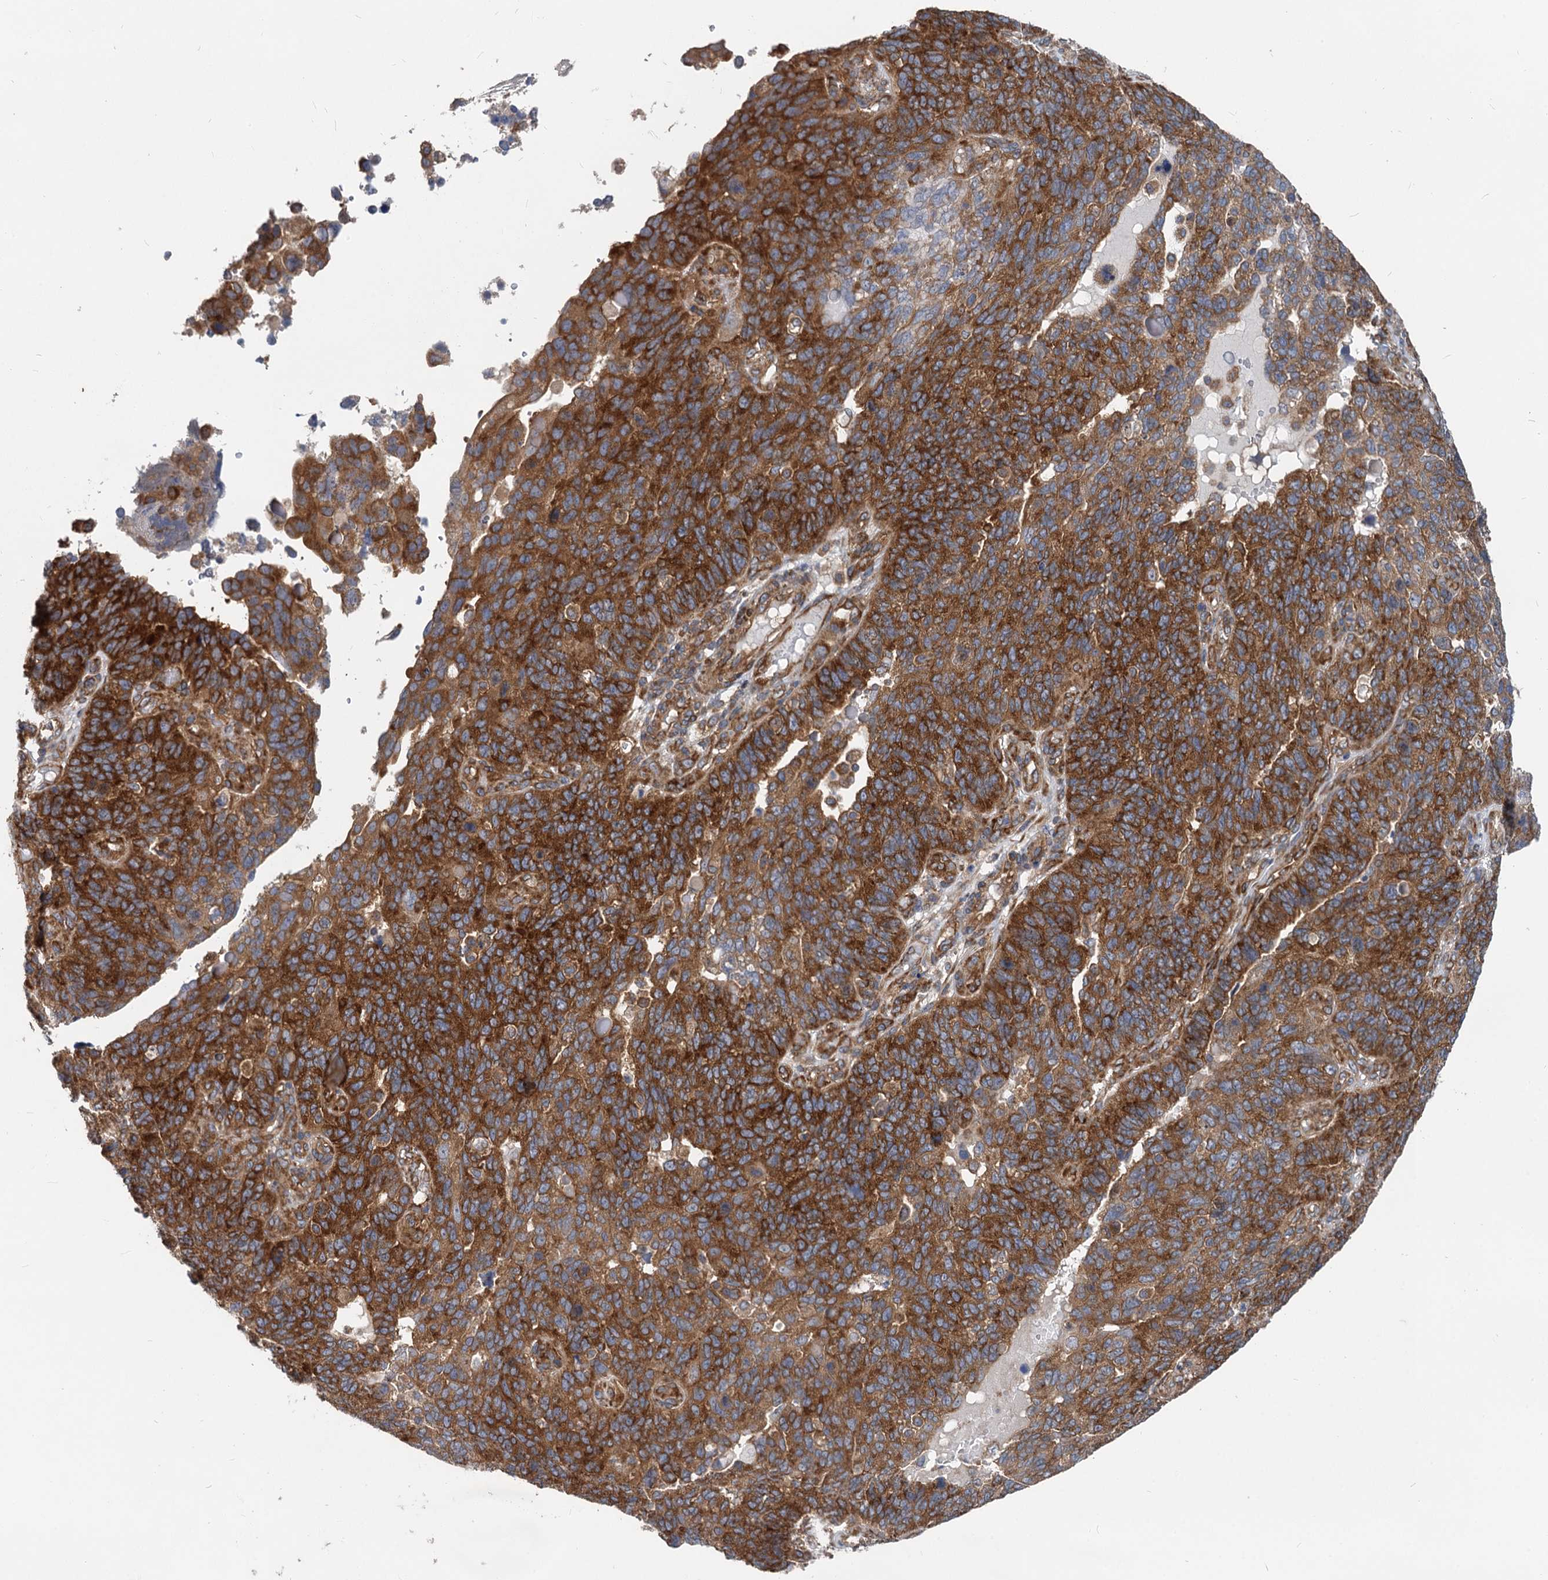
{"staining": {"intensity": "strong", "quantity": ">75%", "location": "cytoplasmic/membranous"}, "tissue": "endometrial cancer", "cell_type": "Tumor cells", "image_type": "cancer", "snomed": [{"axis": "morphology", "description": "Adenocarcinoma, NOS"}, {"axis": "topography", "description": "Endometrium"}], "caption": "Protein analysis of endometrial cancer tissue displays strong cytoplasmic/membranous staining in approximately >75% of tumor cells.", "gene": "EIF2B2", "patient": {"sex": "female", "age": 66}}